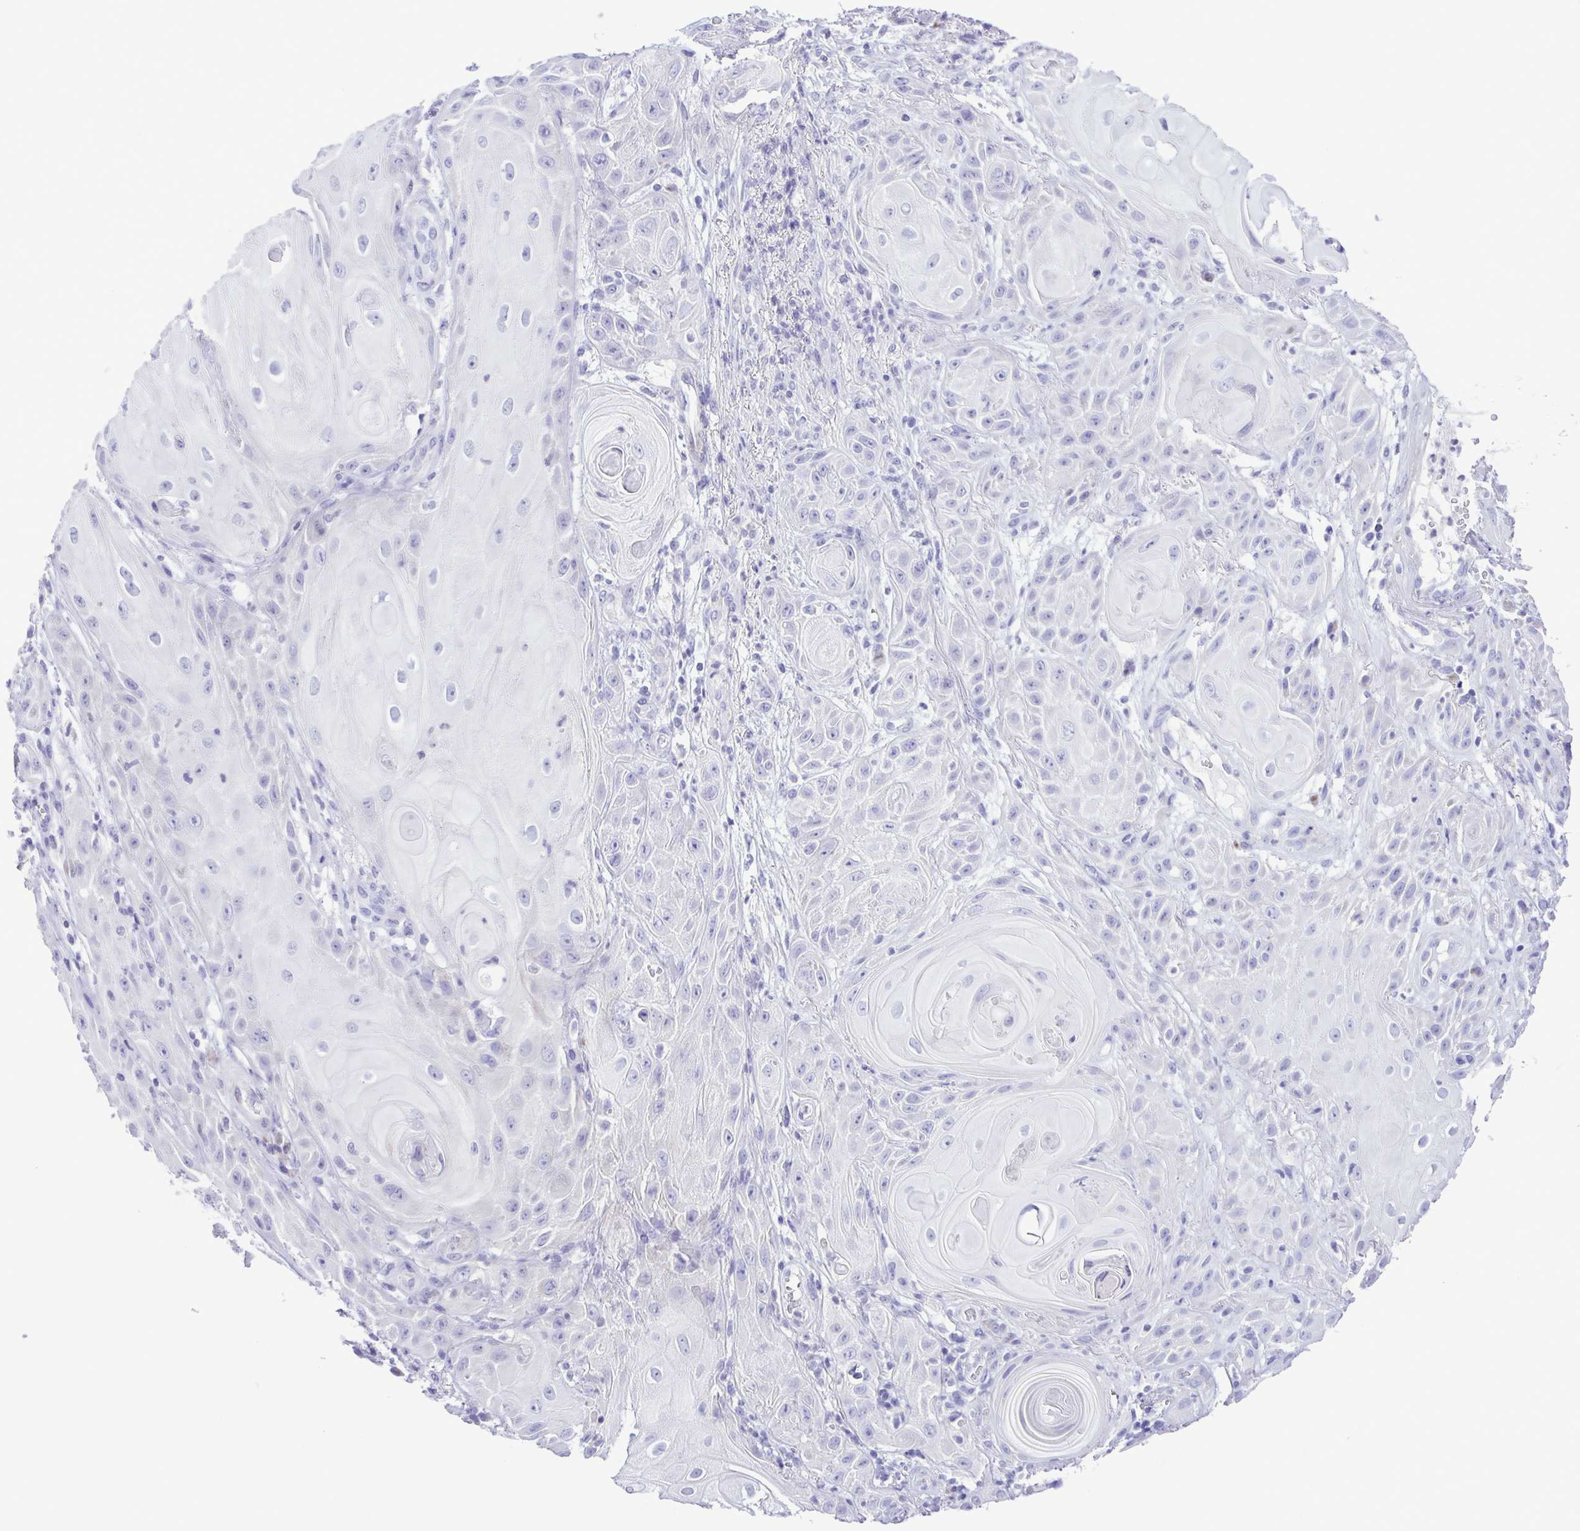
{"staining": {"intensity": "negative", "quantity": "none", "location": "none"}, "tissue": "skin cancer", "cell_type": "Tumor cells", "image_type": "cancer", "snomed": [{"axis": "morphology", "description": "Squamous cell carcinoma, NOS"}, {"axis": "topography", "description": "Skin"}], "caption": "Histopathology image shows no significant protein expression in tumor cells of skin cancer. (Brightfield microscopy of DAB (3,3'-diaminobenzidine) immunohistochemistry (IHC) at high magnification).", "gene": "SYT1", "patient": {"sex": "male", "age": 62}}